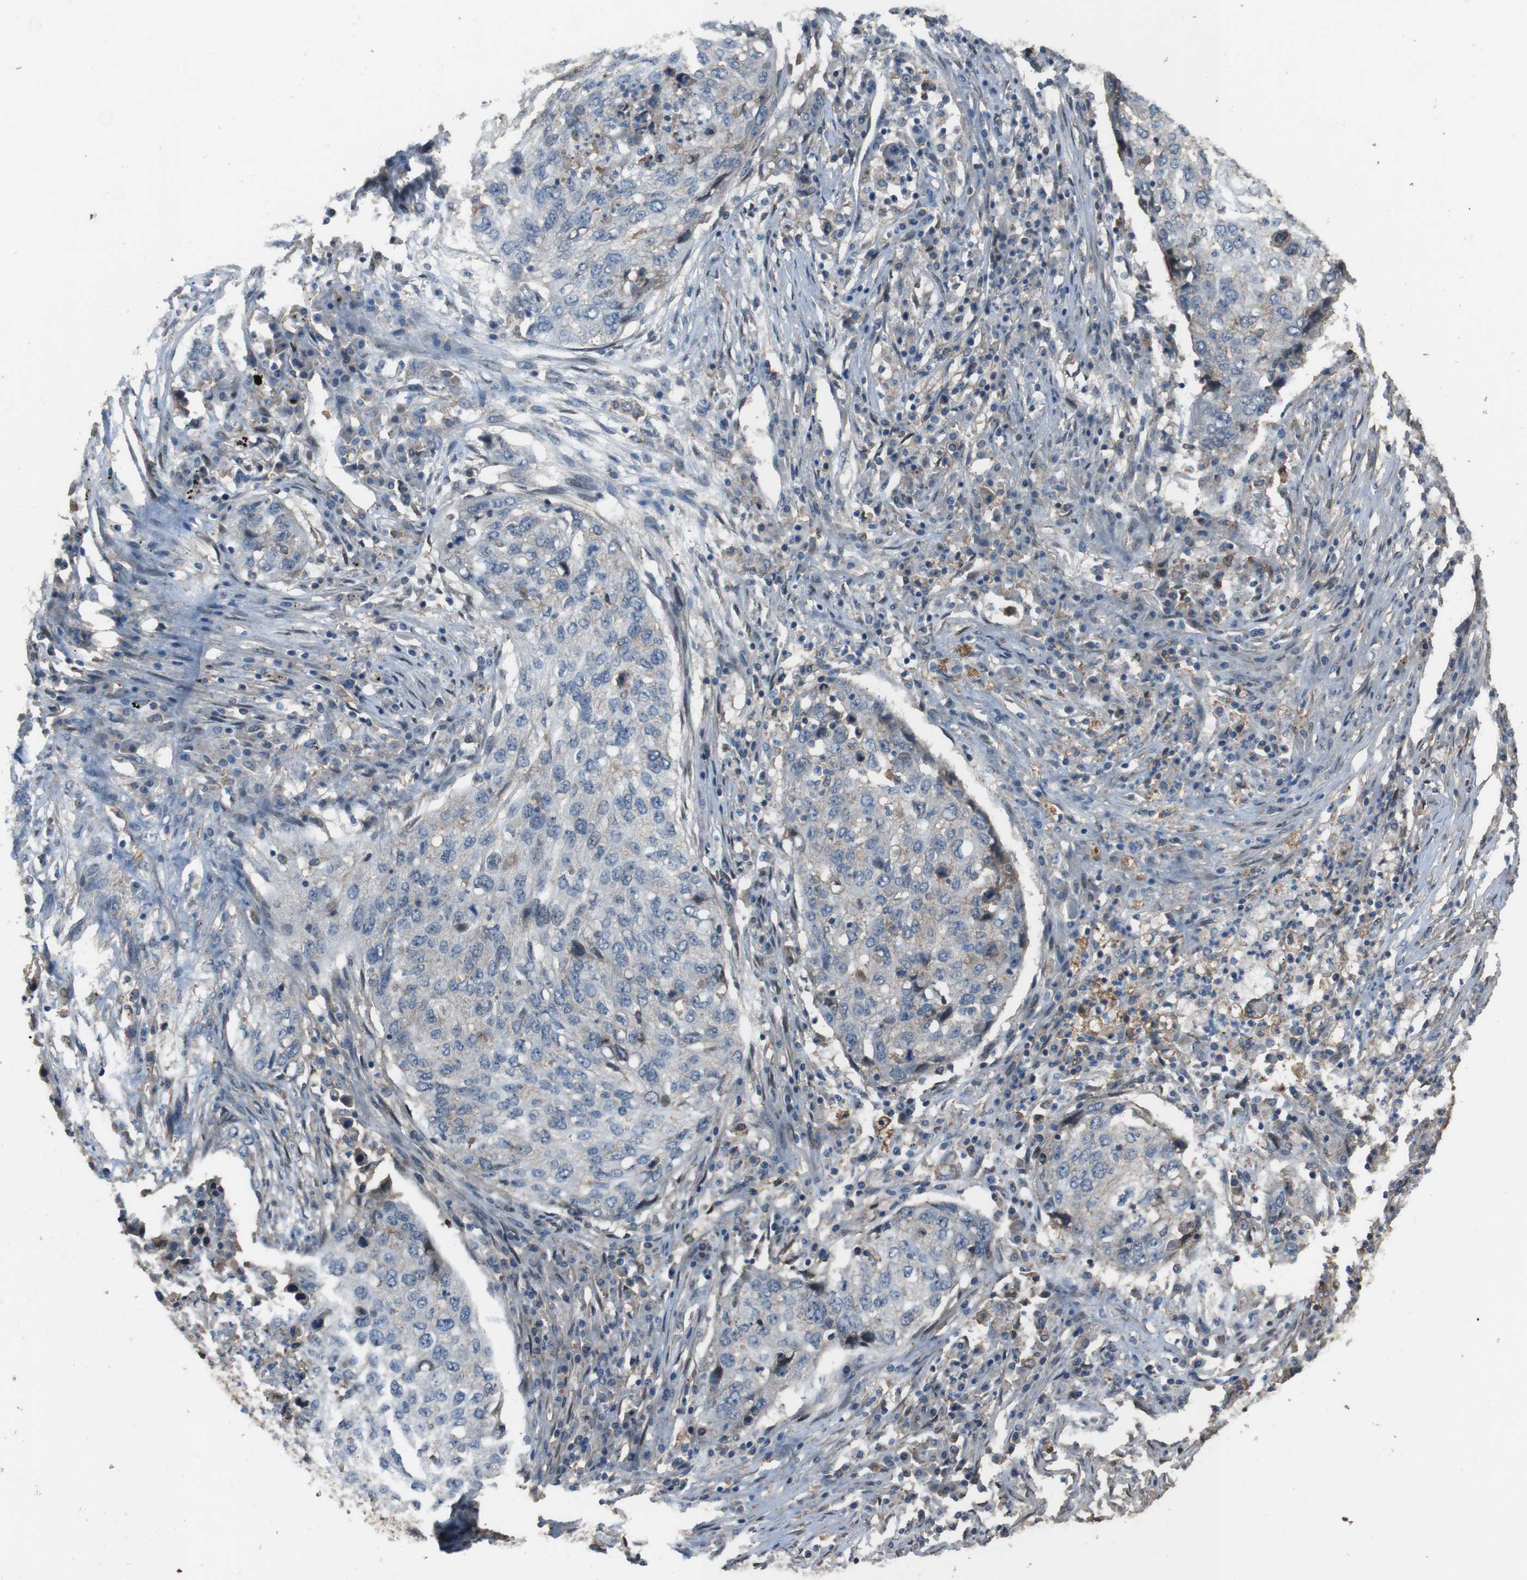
{"staining": {"intensity": "negative", "quantity": "none", "location": "none"}, "tissue": "lung cancer", "cell_type": "Tumor cells", "image_type": "cancer", "snomed": [{"axis": "morphology", "description": "Squamous cell carcinoma, NOS"}, {"axis": "topography", "description": "Lung"}], "caption": "There is no significant expression in tumor cells of lung cancer.", "gene": "ATP2B1", "patient": {"sex": "female", "age": 63}}